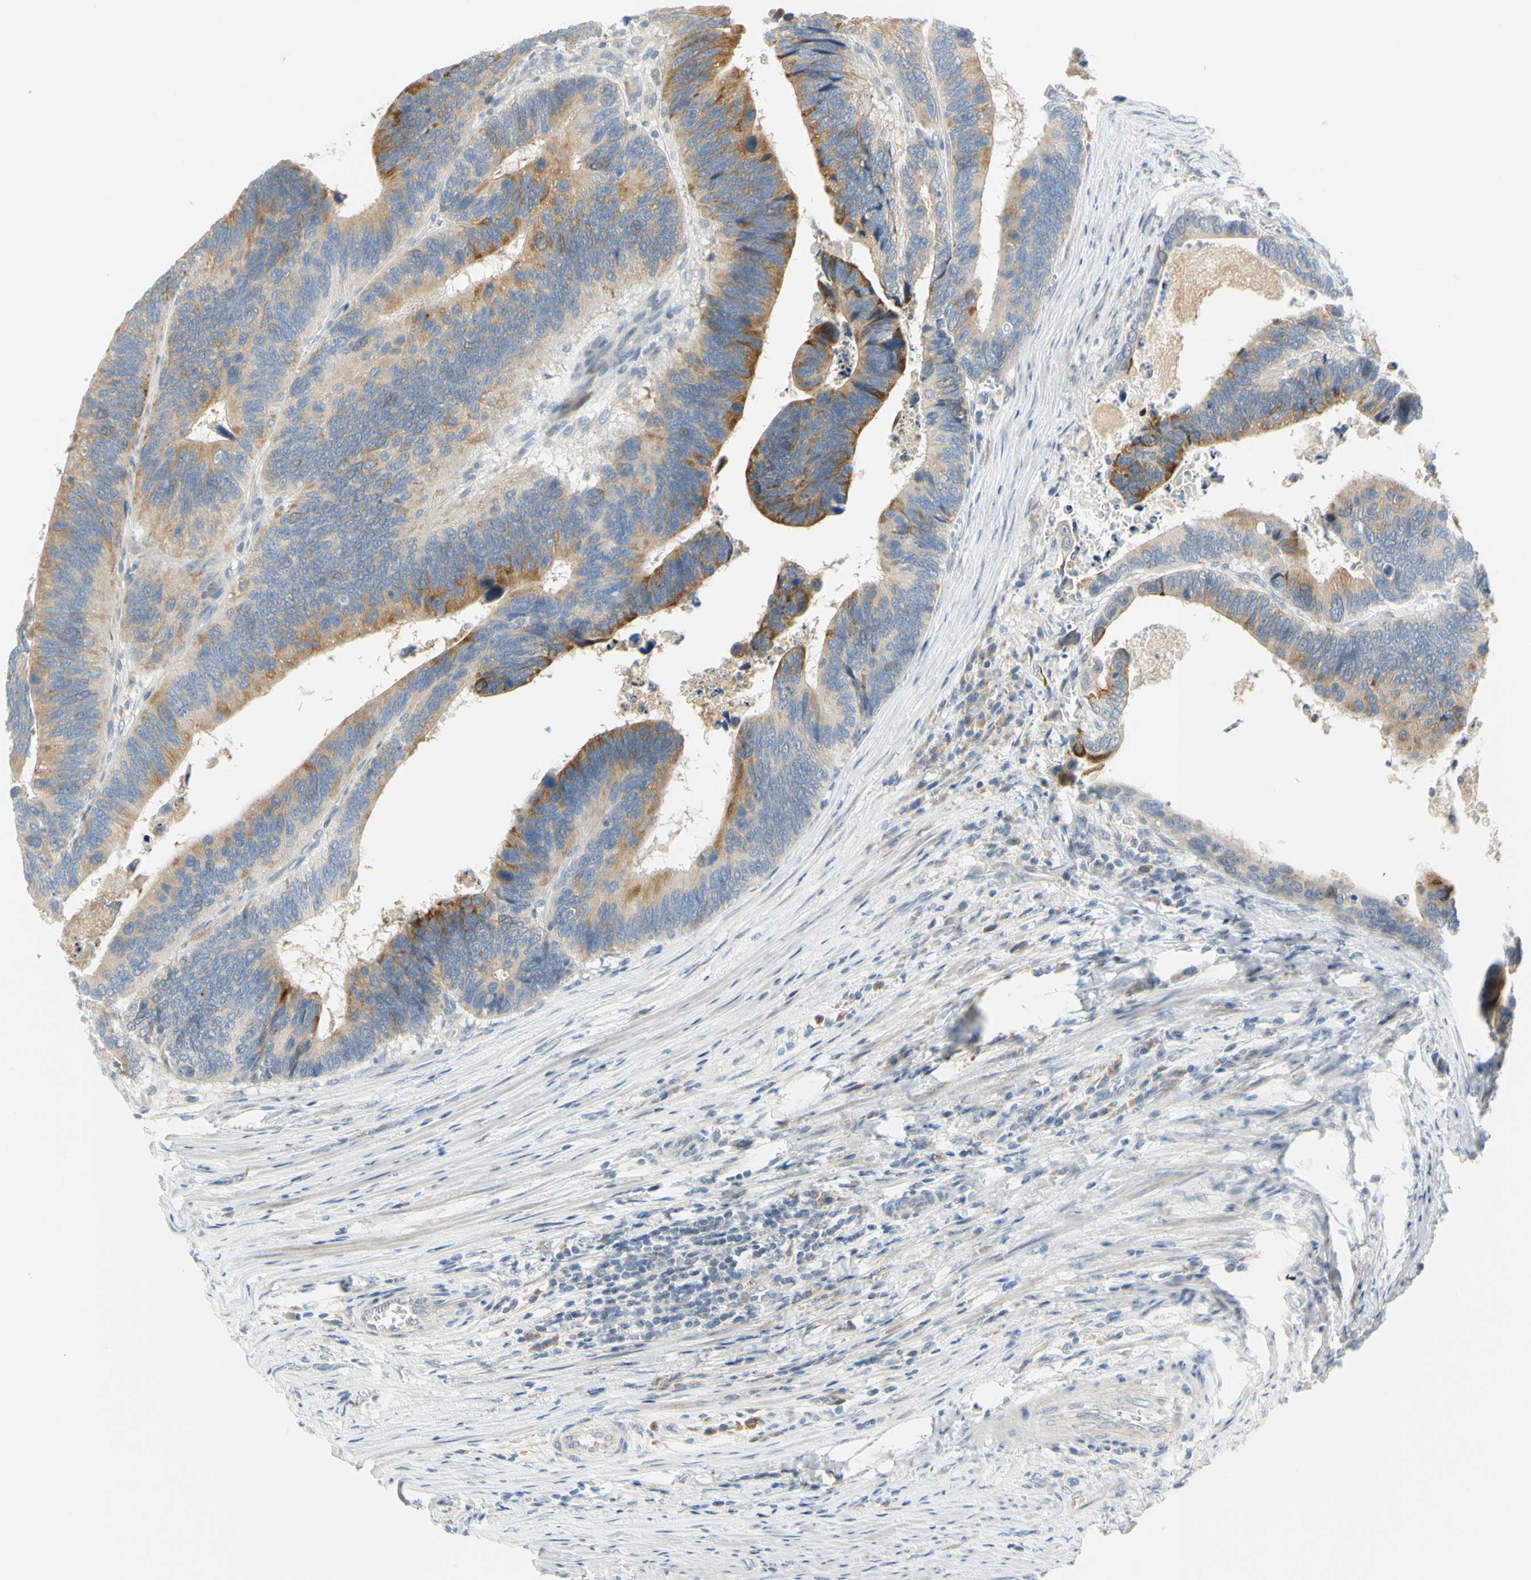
{"staining": {"intensity": "moderate", "quantity": ">75%", "location": "cytoplasmic/membranous"}, "tissue": "colorectal cancer", "cell_type": "Tumor cells", "image_type": "cancer", "snomed": [{"axis": "morphology", "description": "Adenocarcinoma, NOS"}, {"axis": "topography", "description": "Colon"}], "caption": "Colorectal adenocarcinoma stained with IHC reveals moderate cytoplasmic/membranous positivity in about >75% of tumor cells. (brown staining indicates protein expression, while blue staining denotes nuclei).", "gene": "CCNB2", "patient": {"sex": "male", "age": 72}}